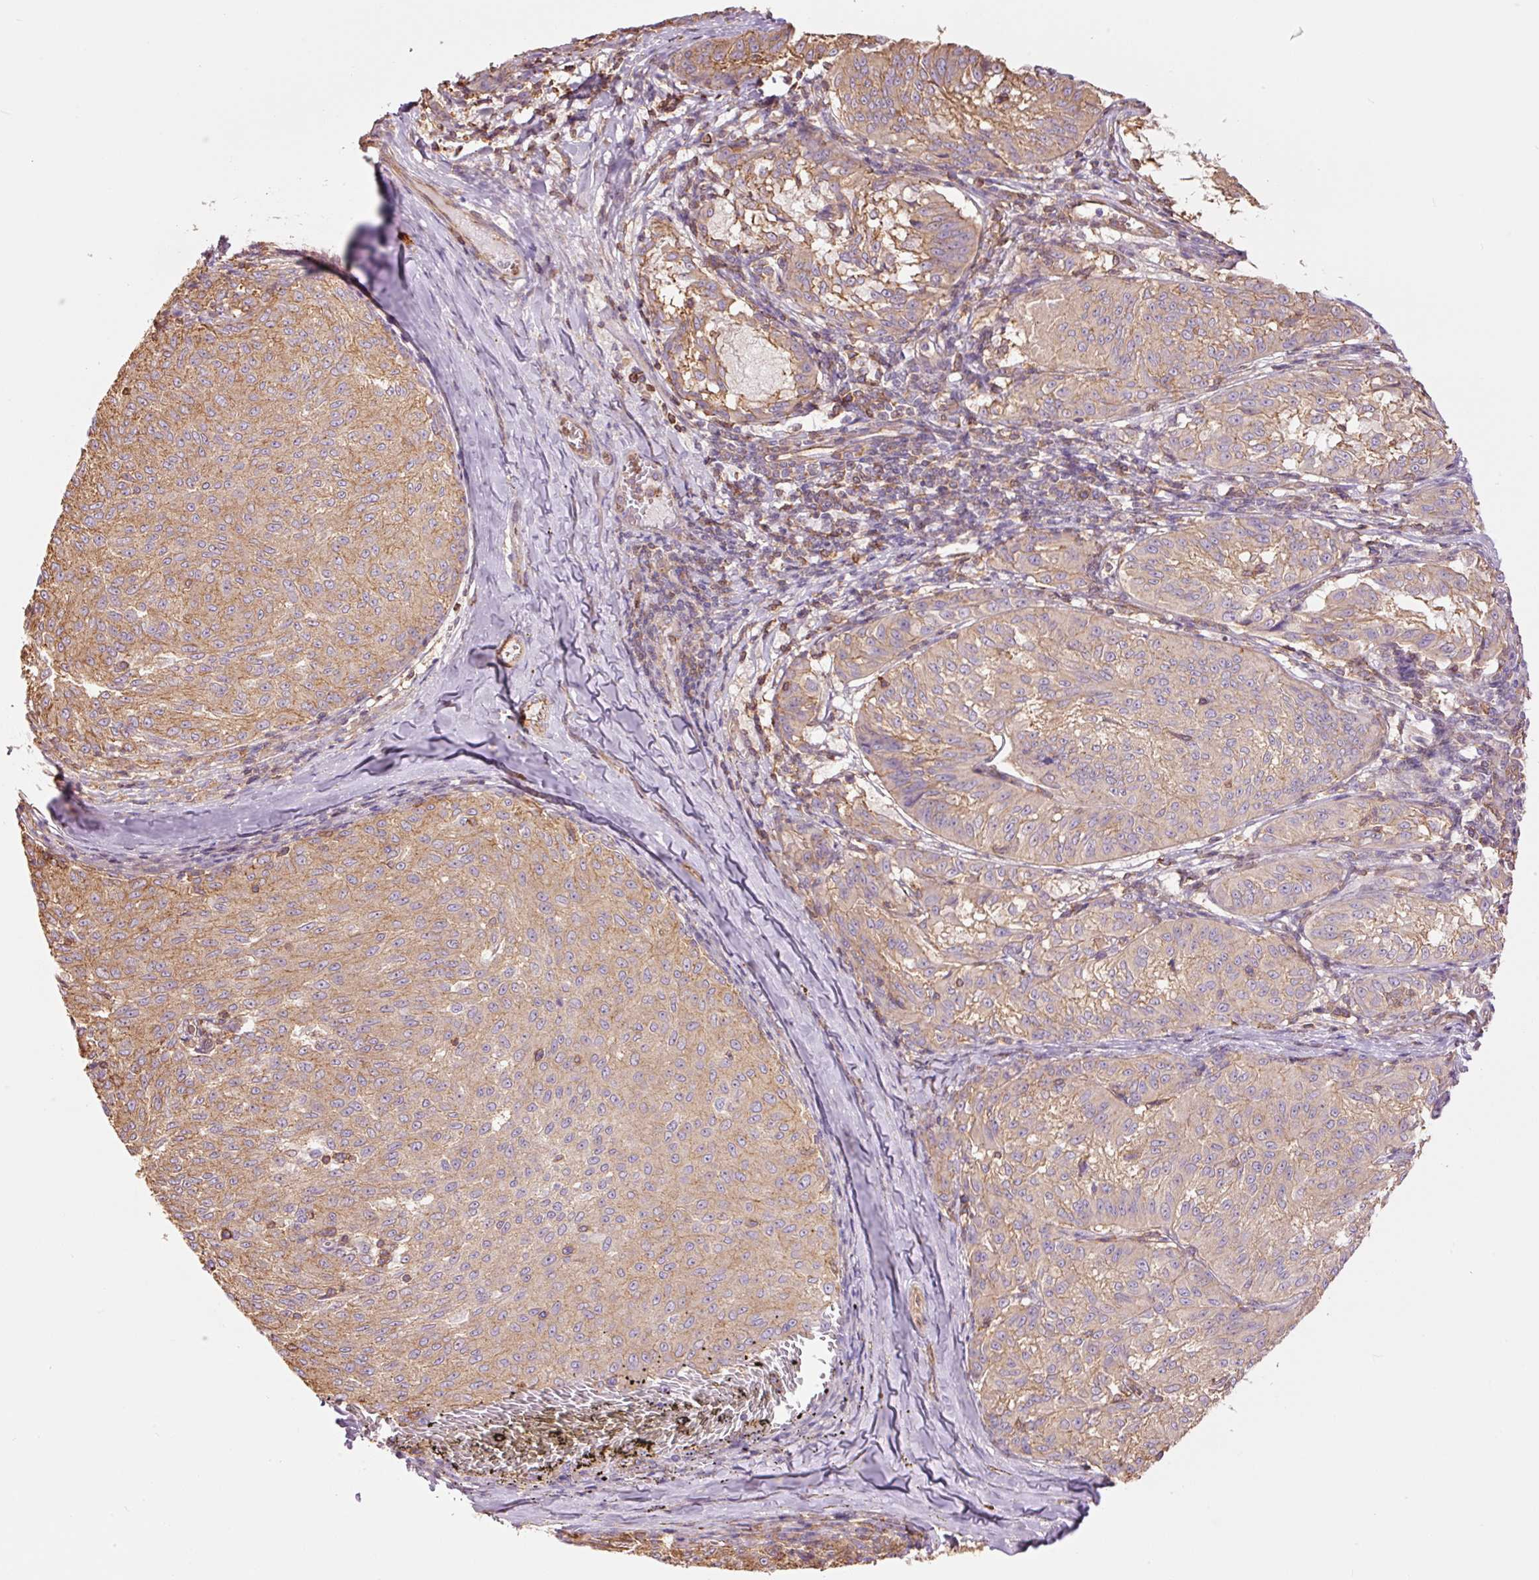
{"staining": {"intensity": "moderate", "quantity": ">75%", "location": "cytoplasmic/membranous"}, "tissue": "melanoma", "cell_type": "Tumor cells", "image_type": "cancer", "snomed": [{"axis": "morphology", "description": "Malignant melanoma, NOS"}, {"axis": "topography", "description": "Skin"}], "caption": "Moderate cytoplasmic/membranous protein positivity is appreciated in approximately >75% of tumor cells in malignant melanoma.", "gene": "PPP1R1B", "patient": {"sex": "female", "age": 72}}